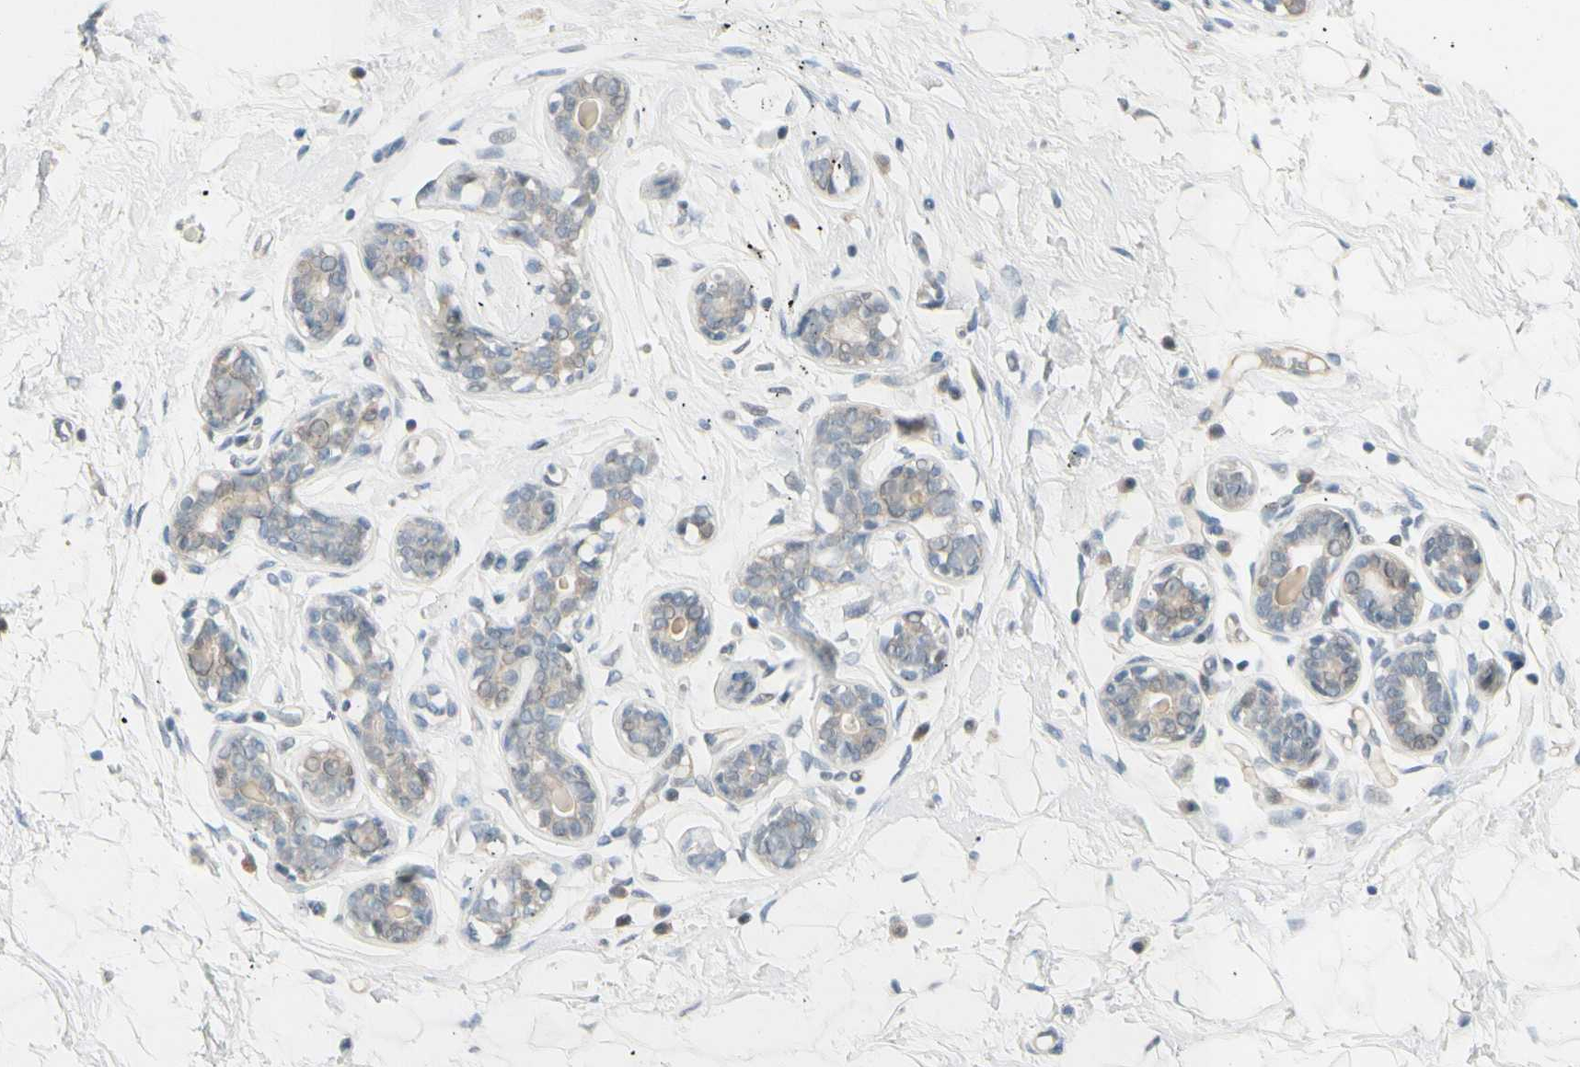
{"staining": {"intensity": "negative", "quantity": "none", "location": "none"}, "tissue": "breast", "cell_type": "Adipocytes", "image_type": "normal", "snomed": [{"axis": "morphology", "description": "Normal tissue, NOS"}, {"axis": "topography", "description": "Breast"}], "caption": "There is no significant positivity in adipocytes of breast. (DAB immunohistochemistry (IHC), high magnification).", "gene": "B4GALNT1", "patient": {"sex": "female", "age": 23}}